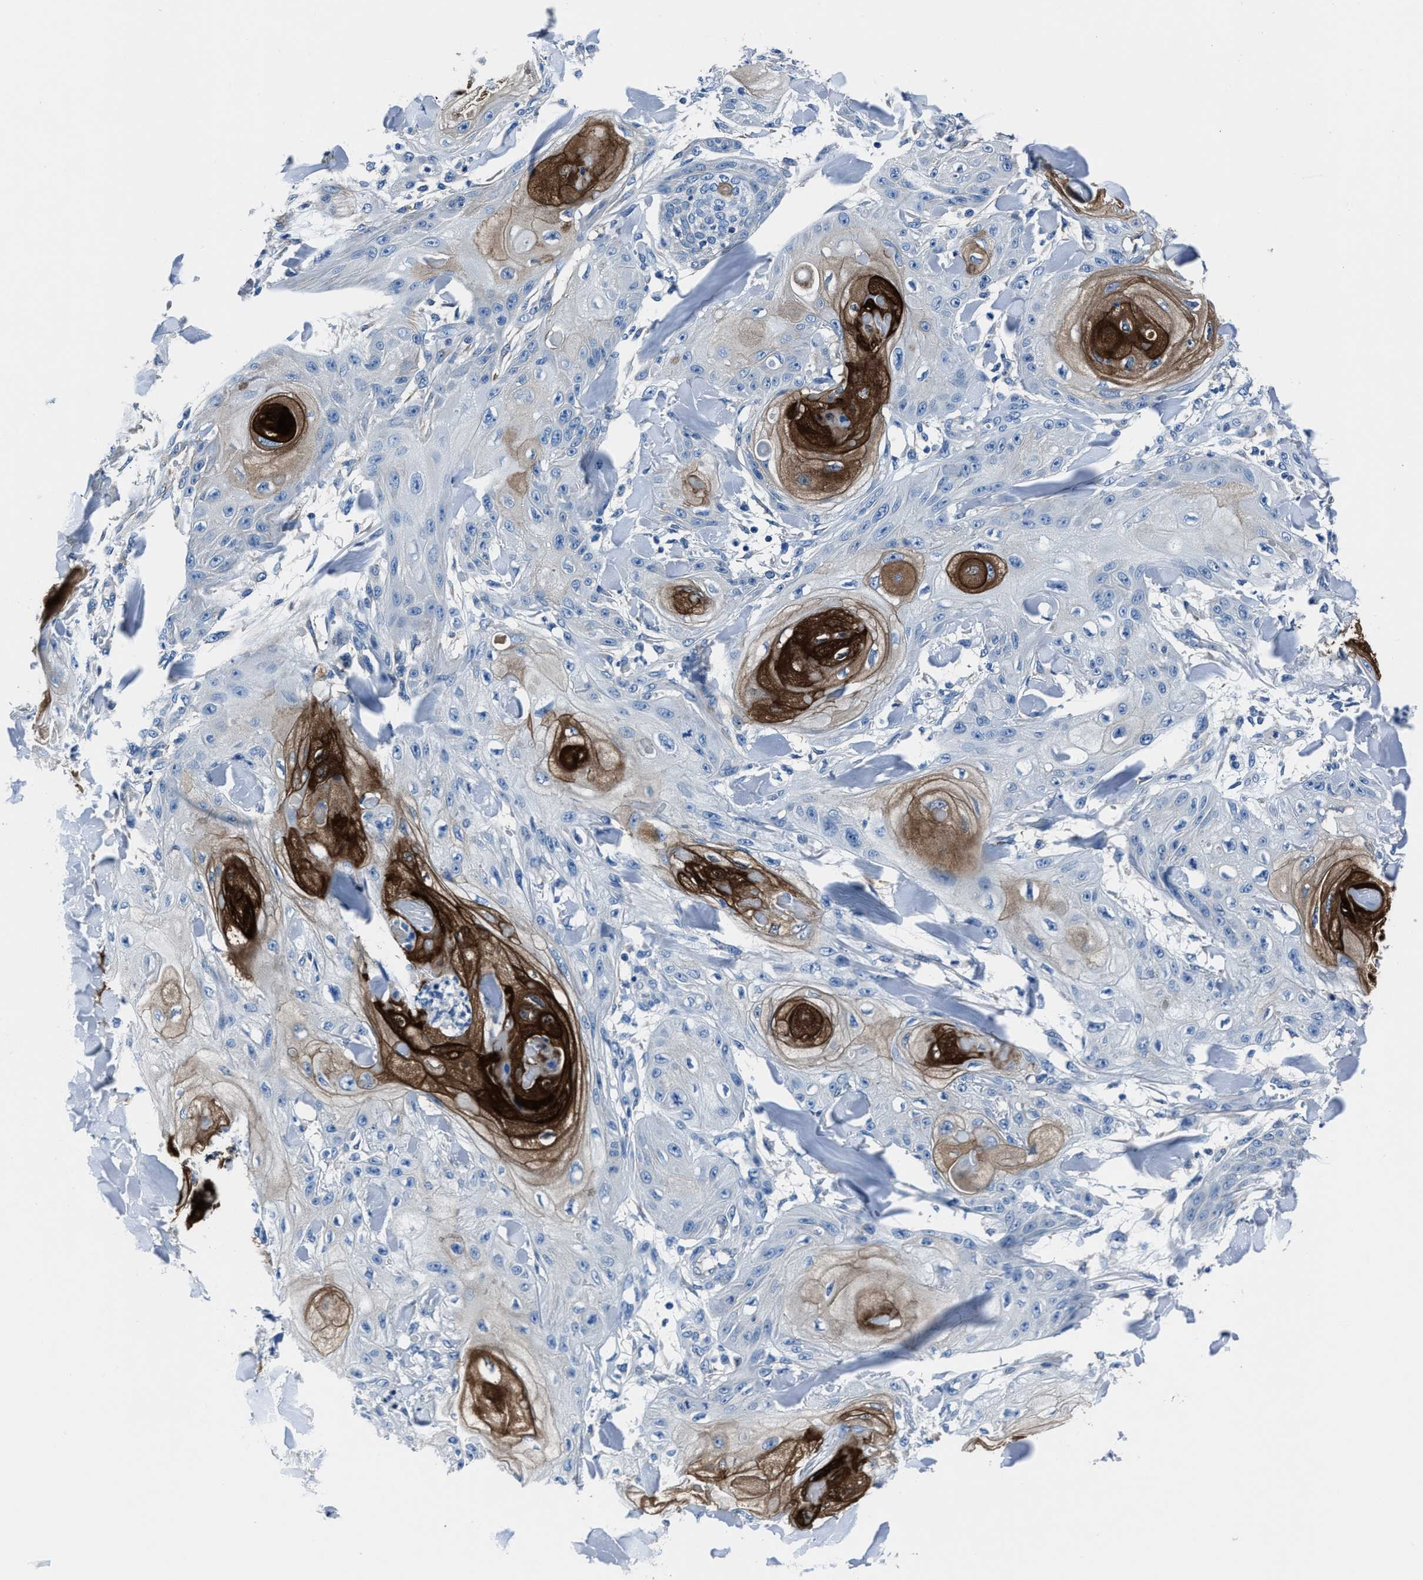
{"staining": {"intensity": "moderate", "quantity": "<25%", "location": "cytoplasmic/membranous"}, "tissue": "skin cancer", "cell_type": "Tumor cells", "image_type": "cancer", "snomed": [{"axis": "morphology", "description": "Squamous cell carcinoma, NOS"}, {"axis": "topography", "description": "Skin"}], "caption": "A high-resolution histopathology image shows IHC staining of skin cancer, which reveals moderate cytoplasmic/membranous expression in about <25% of tumor cells. Using DAB (brown) and hematoxylin (blue) stains, captured at high magnification using brightfield microscopy.", "gene": "LMO7", "patient": {"sex": "male", "age": 74}}